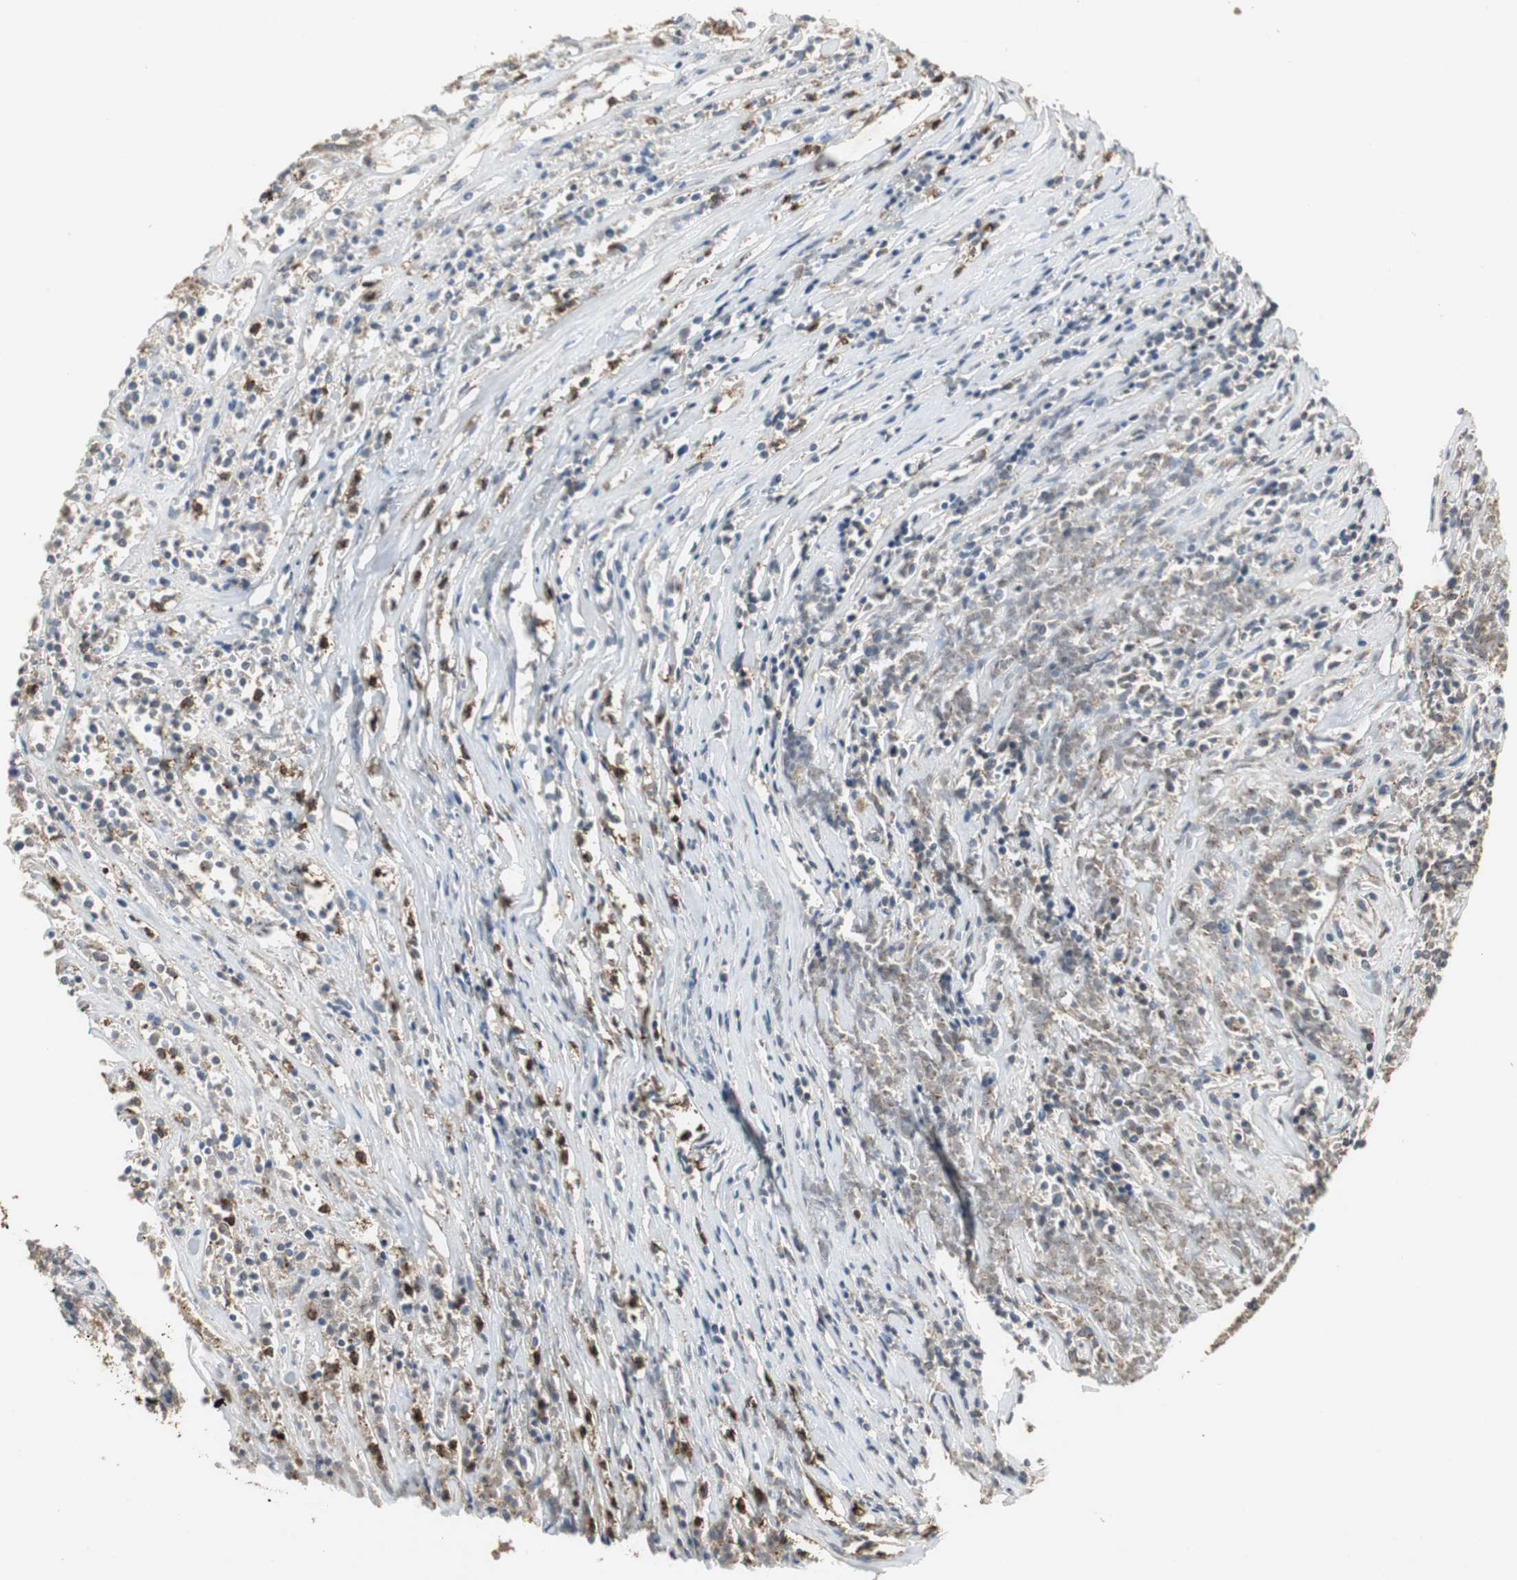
{"staining": {"intensity": "moderate", "quantity": ">75%", "location": "cytoplasmic/membranous"}, "tissue": "lymphoma", "cell_type": "Tumor cells", "image_type": "cancer", "snomed": [{"axis": "morphology", "description": "Malignant lymphoma, non-Hodgkin's type, High grade"}, {"axis": "topography", "description": "Lymph node"}], "caption": "DAB immunohistochemical staining of lymphoma reveals moderate cytoplasmic/membranous protein expression in about >75% of tumor cells. The protein is shown in brown color, while the nuclei are stained blue.", "gene": "JTB", "patient": {"sex": "female", "age": 73}}